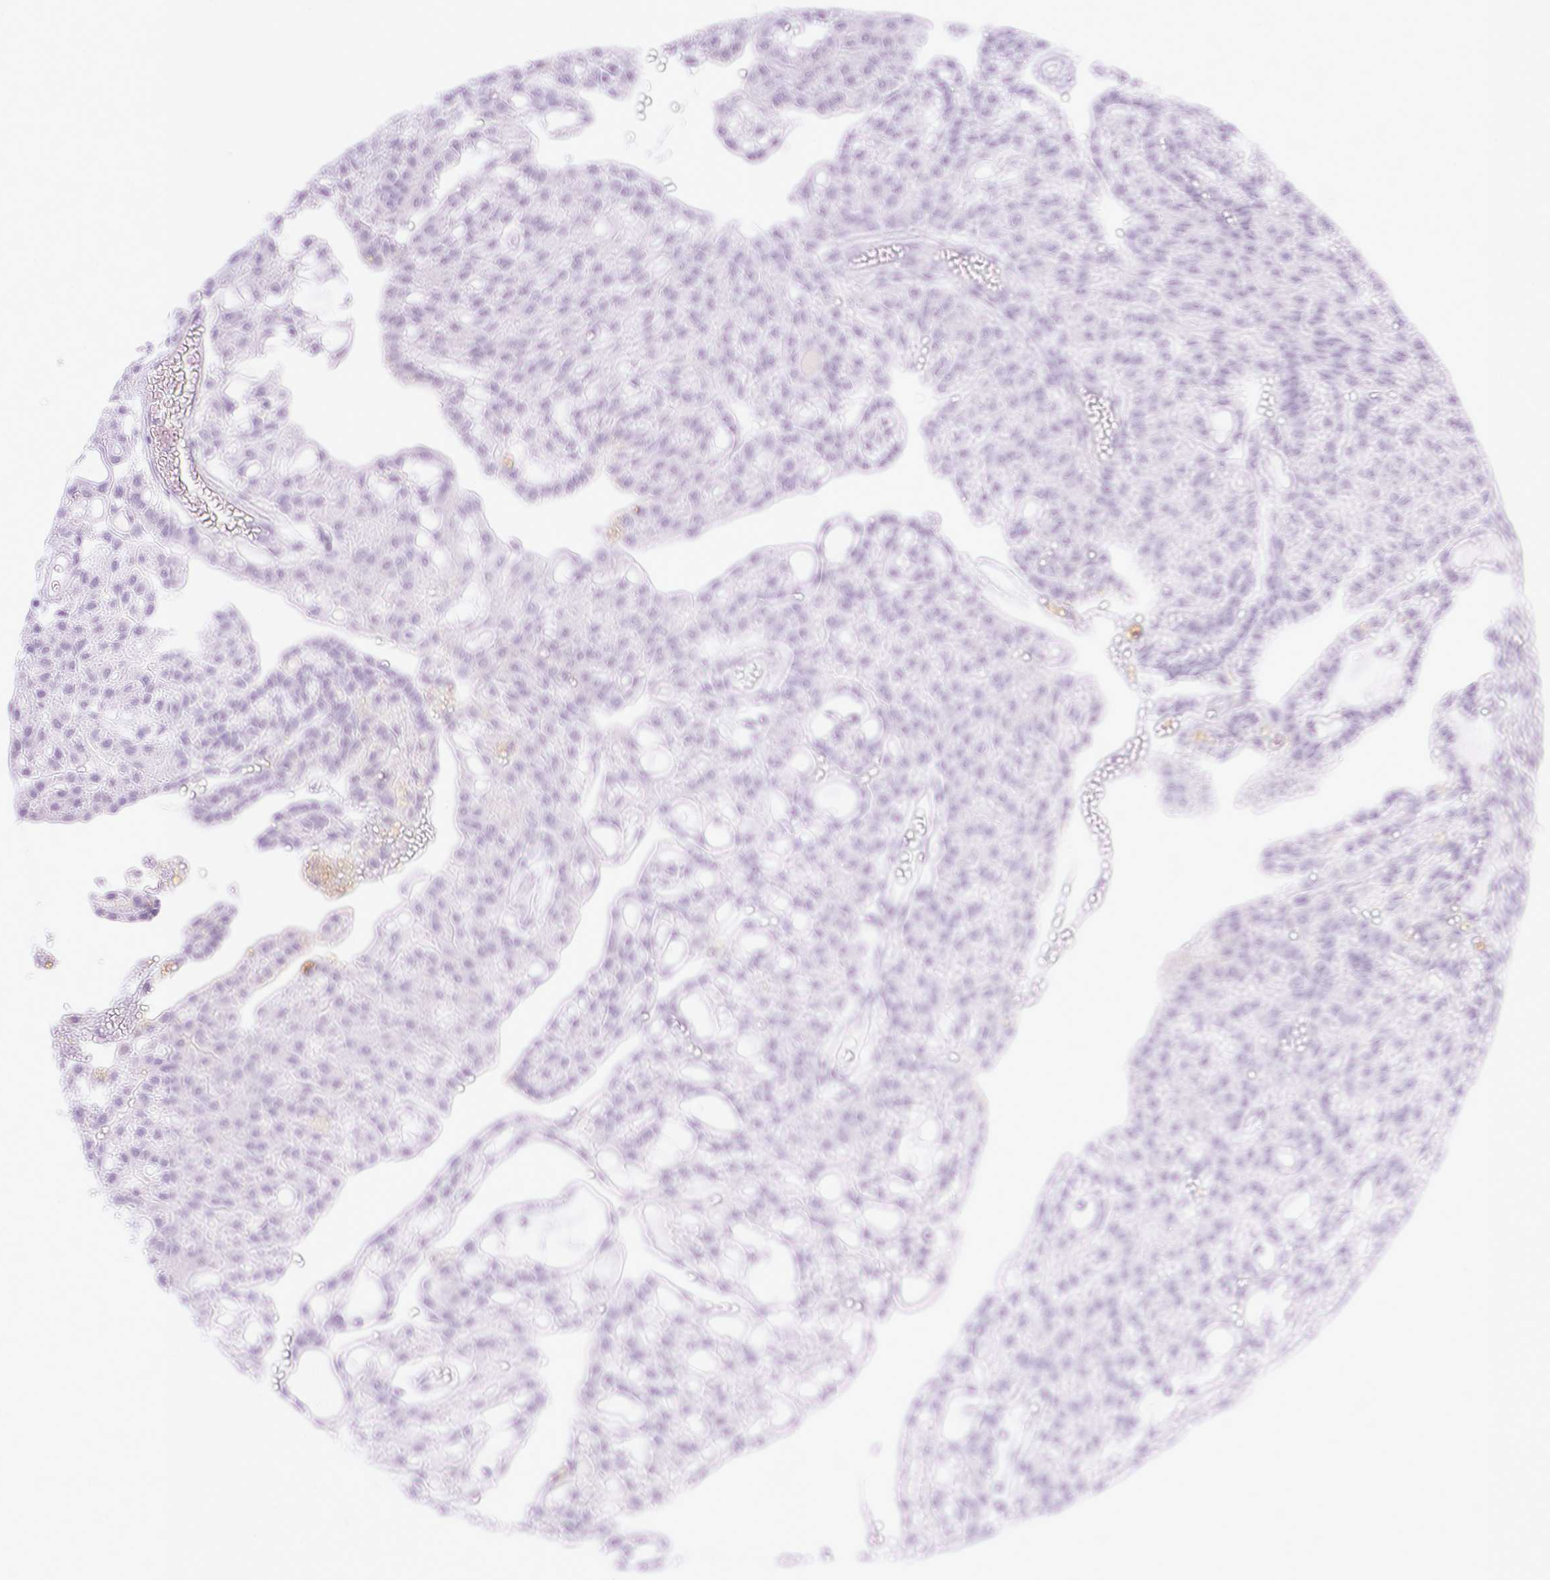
{"staining": {"intensity": "negative", "quantity": "none", "location": "none"}, "tissue": "renal cancer", "cell_type": "Tumor cells", "image_type": "cancer", "snomed": [{"axis": "morphology", "description": "Adenocarcinoma, NOS"}, {"axis": "topography", "description": "Kidney"}], "caption": "This is an IHC photomicrograph of human renal adenocarcinoma. There is no staining in tumor cells.", "gene": "SPRR4", "patient": {"sex": "male", "age": 63}}